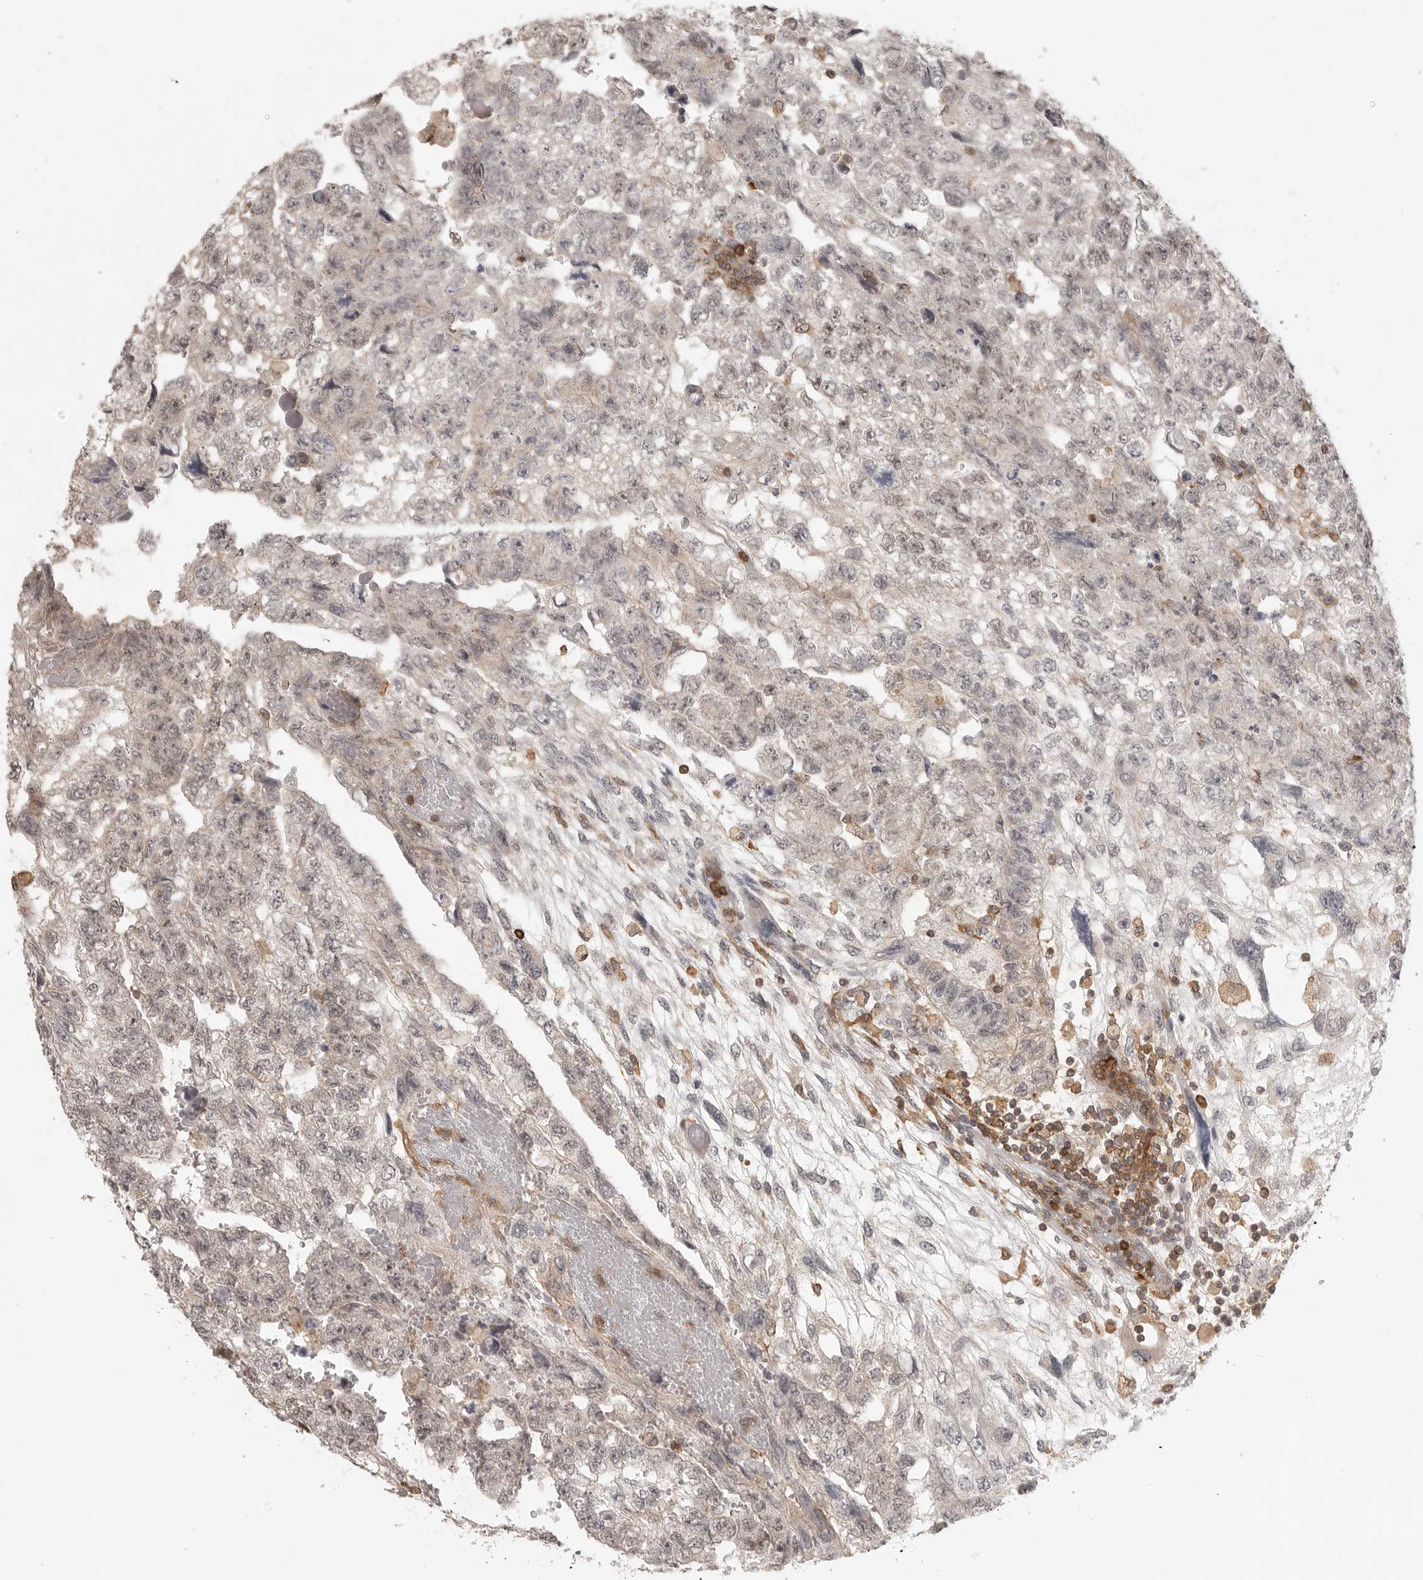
{"staining": {"intensity": "weak", "quantity": "25%-75%", "location": "nuclear"}, "tissue": "testis cancer", "cell_type": "Tumor cells", "image_type": "cancer", "snomed": [{"axis": "morphology", "description": "Carcinoma, Embryonal, NOS"}, {"axis": "topography", "description": "Testis"}], "caption": "Human testis embryonal carcinoma stained for a protein (brown) displays weak nuclear positive staining in approximately 25%-75% of tumor cells.", "gene": "DBNL", "patient": {"sex": "male", "age": 36}}